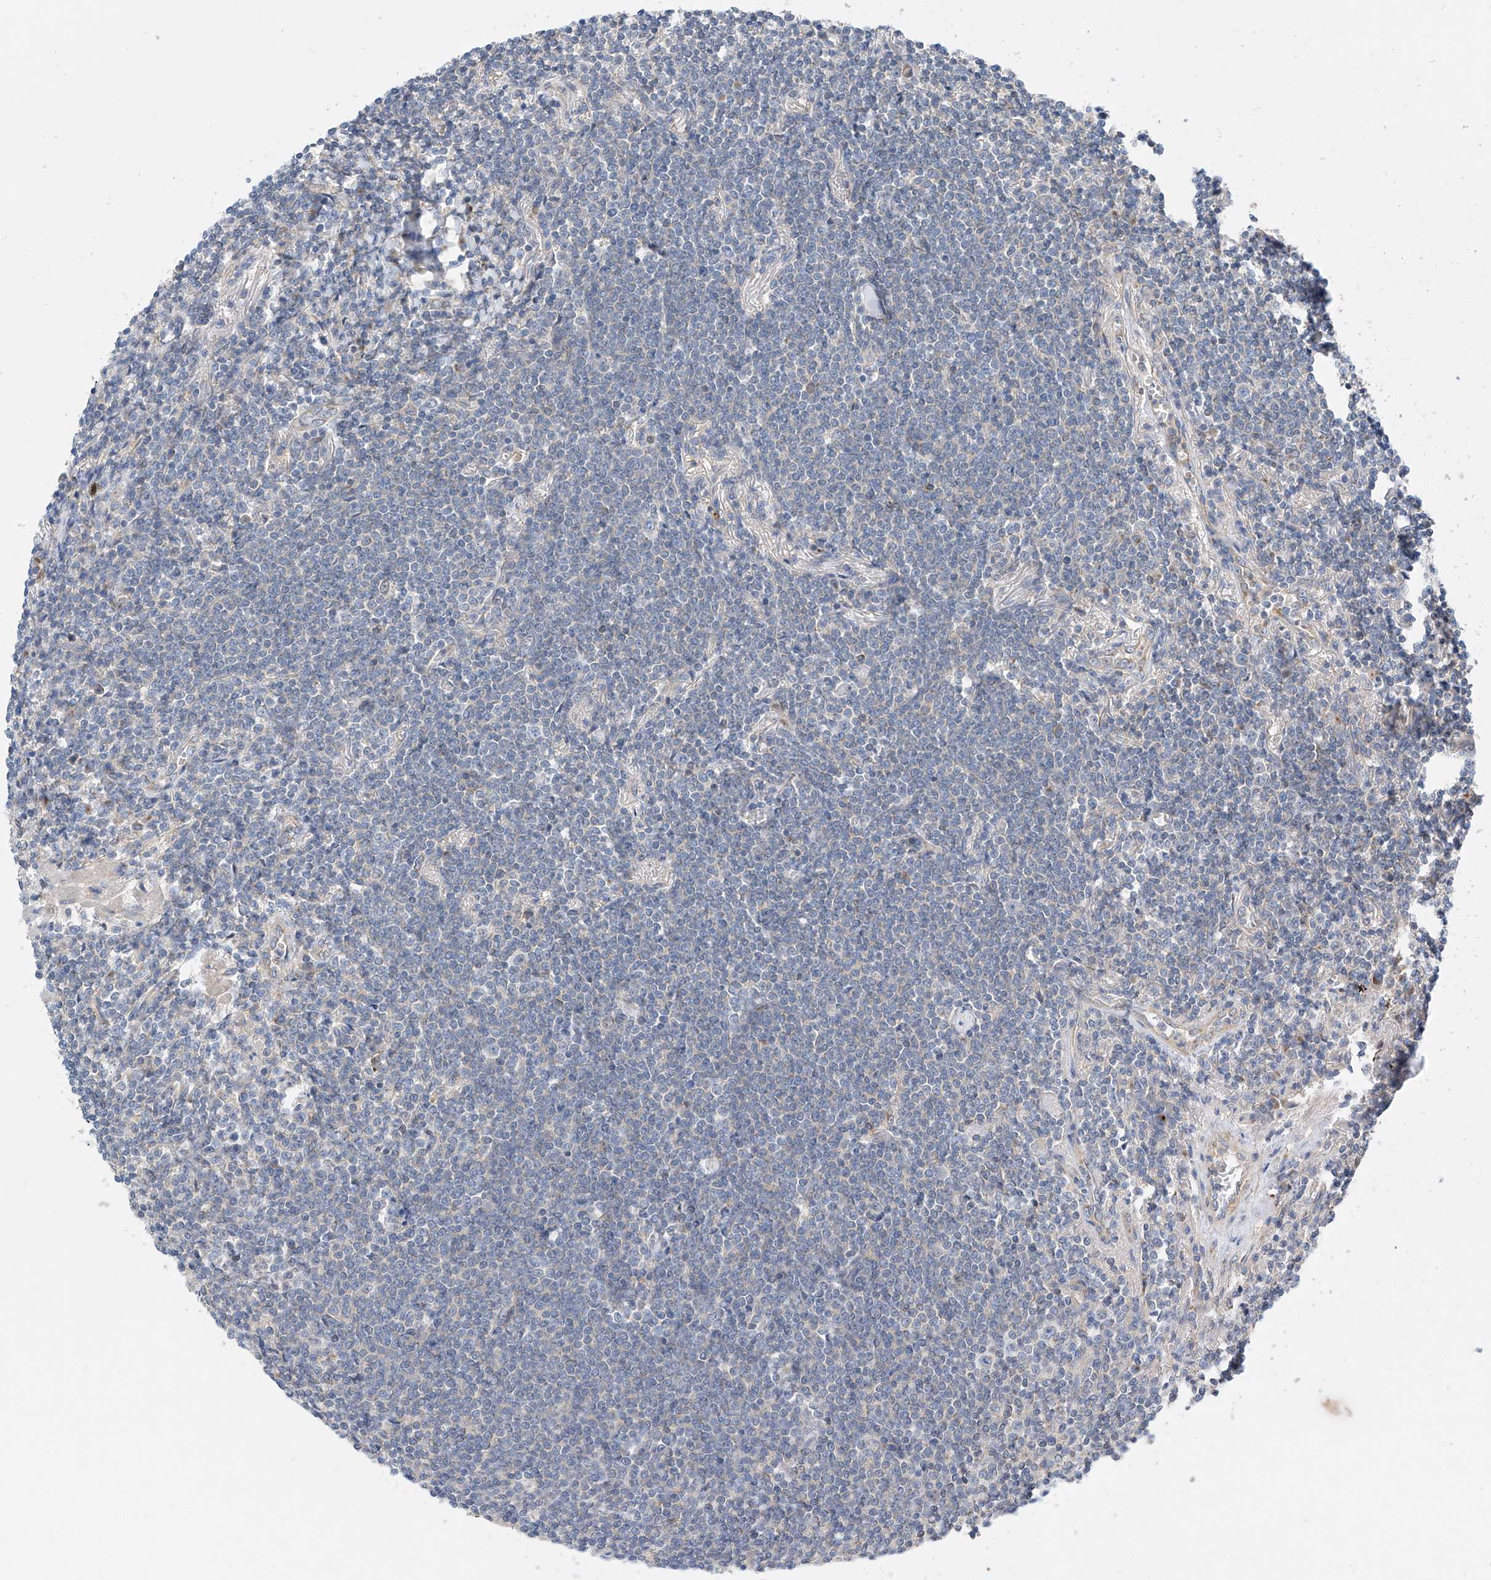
{"staining": {"intensity": "negative", "quantity": "none", "location": "none"}, "tissue": "lymphoma", "cell_type": "Tumor cells", "image_type": "cancer", "snomed": [{"axis": "morphology", "description": "Malignant lymphoma, non-Hodgkin's type, Low grade"}, {"axis": "topography", "description": "Lung"}], "caption": "Lymphoma stained for a protein using IHC exhibits no staining tumor cells.", "gene": "SLC22A7", "patient": {"sex": "female", "age": 71}}